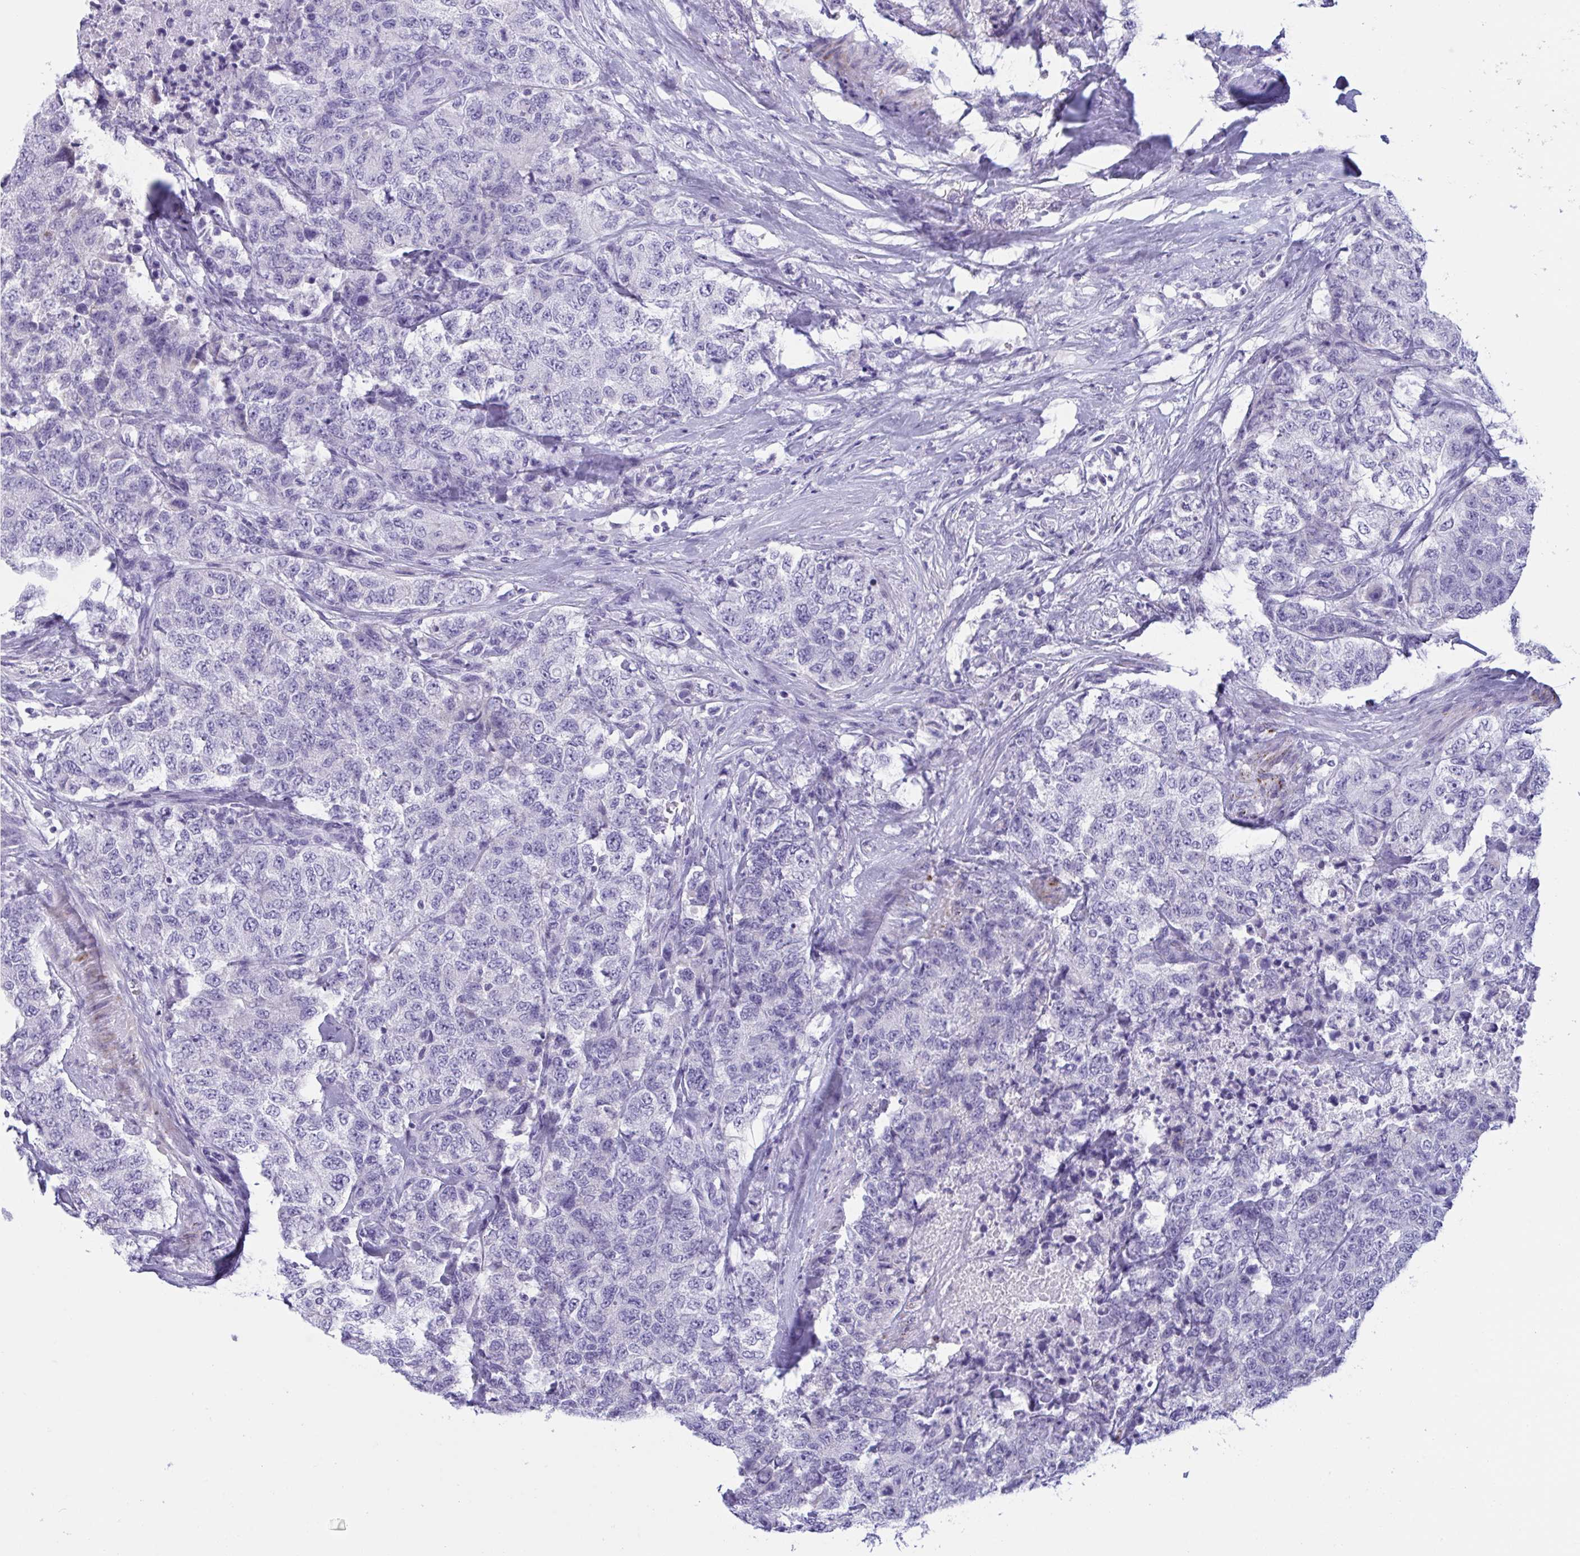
{"staining": {"intensity": "negative", "quantity": "none", "location": "none"}, "tissue": "urothelial cancer", "cell_type": "Tumor cells", "image_type": "cancer", "snomed": [{"axis": "morphology", "description": "Urothelial carcinoma, High grade"}, {"axis": "topography", "description": "Urinary bladder"}], "caption": "DAB immunohistochemical staining of urothelial cancer shows no significant staining in tumor cells.", "gene": "OXLD1", "patient": {"sex": "female", "age": 78}}